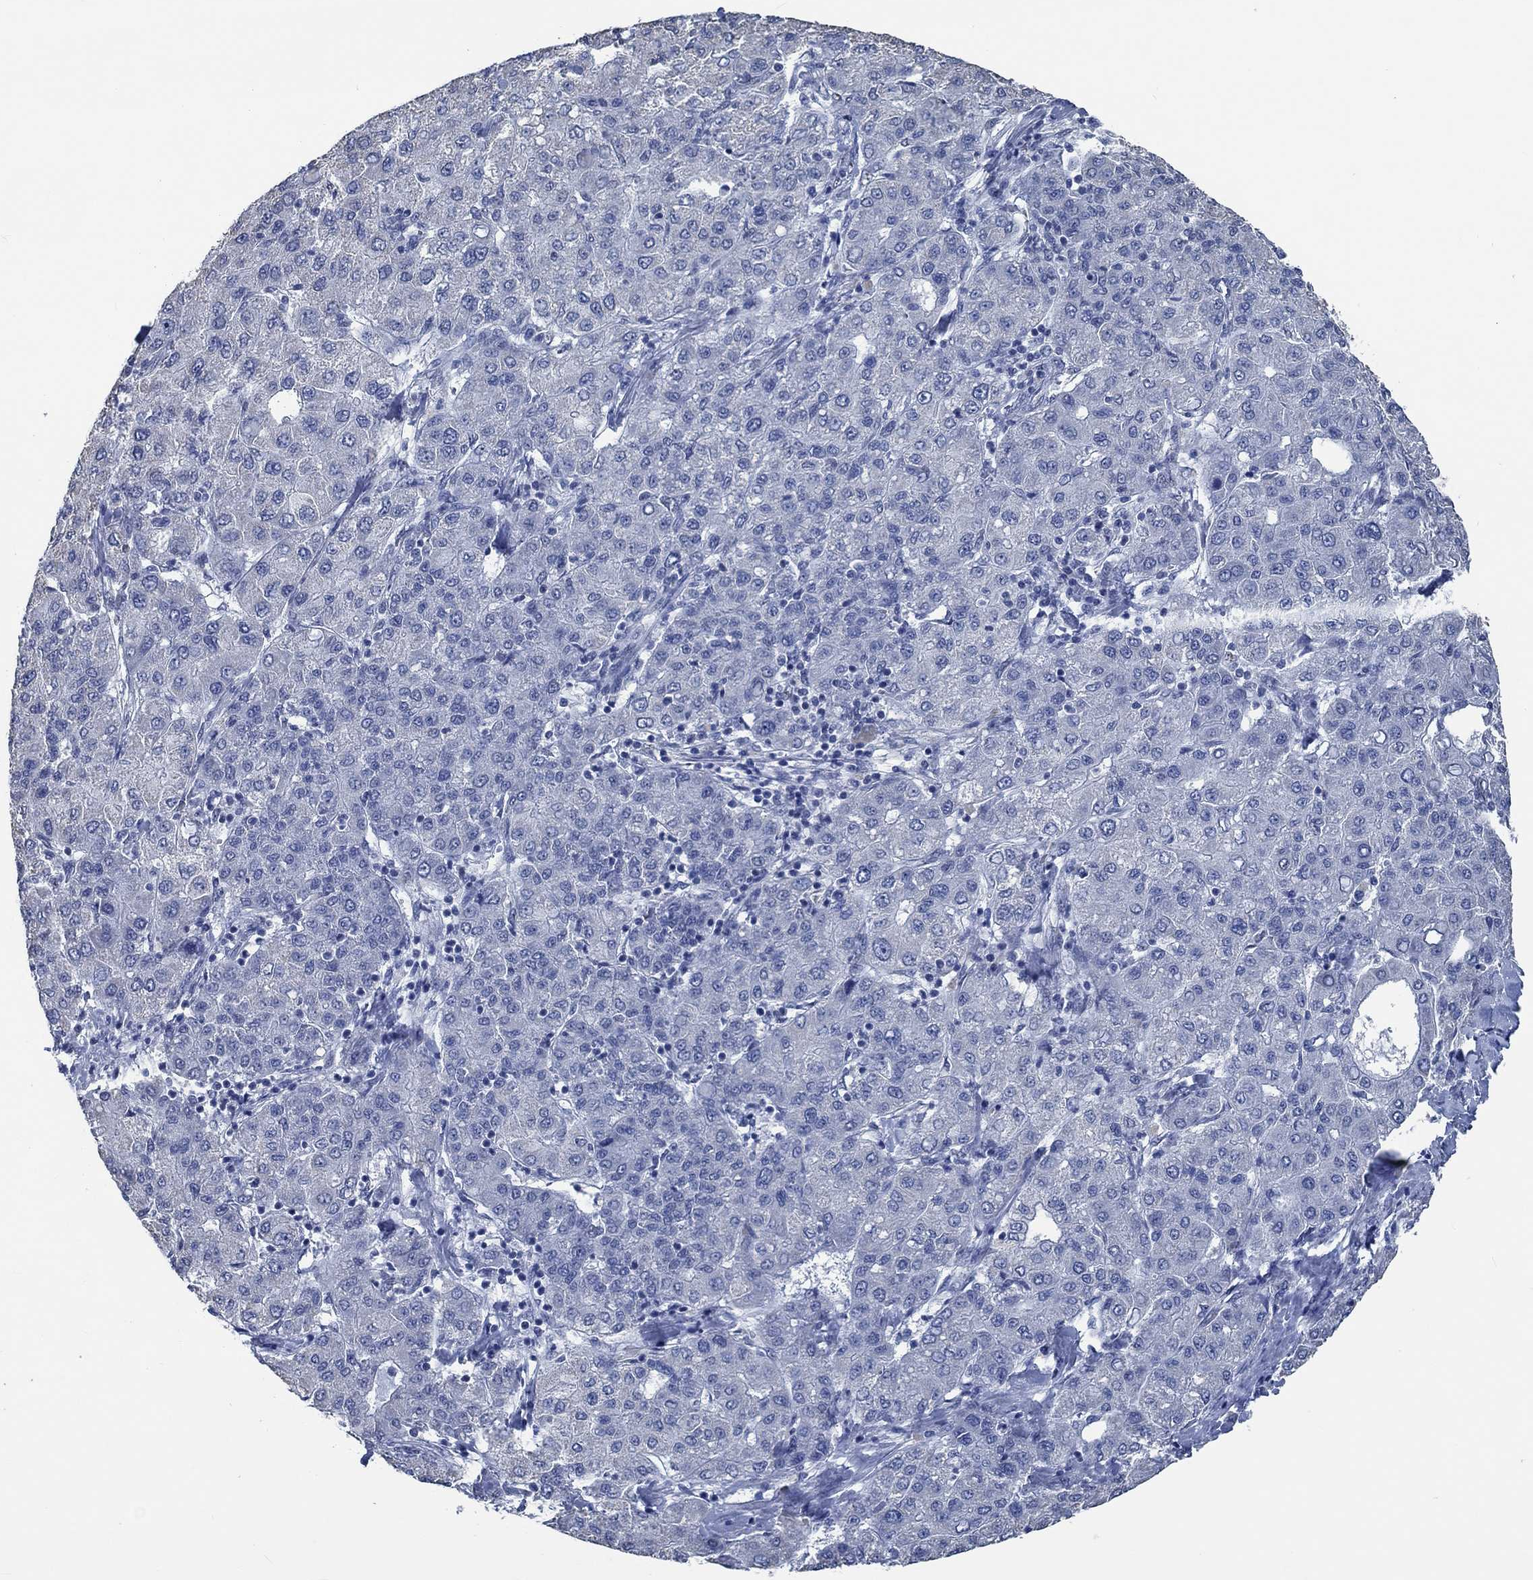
{"staining": {"intensity": "negative", "quantity": "none", "location": "none"}, "tissue": "liver cancer", "cell_type": "Tumor cells", "image_type": "cancer", "snomed": [{"axis": "morphology", "description": "Carcinoma, Hepatocellular, NOS"}, {"axis": "topography", "description": "Liver"}], "caption": "Immunohistochemistry (IHC) image of neoplastic tissue: human liver hepatocellular carcinoma stained with DAB demonstrates no significant protein expression in tumor cells.", "gene": "OBSCN", "patient": {"sex": "male", "age": 65}}